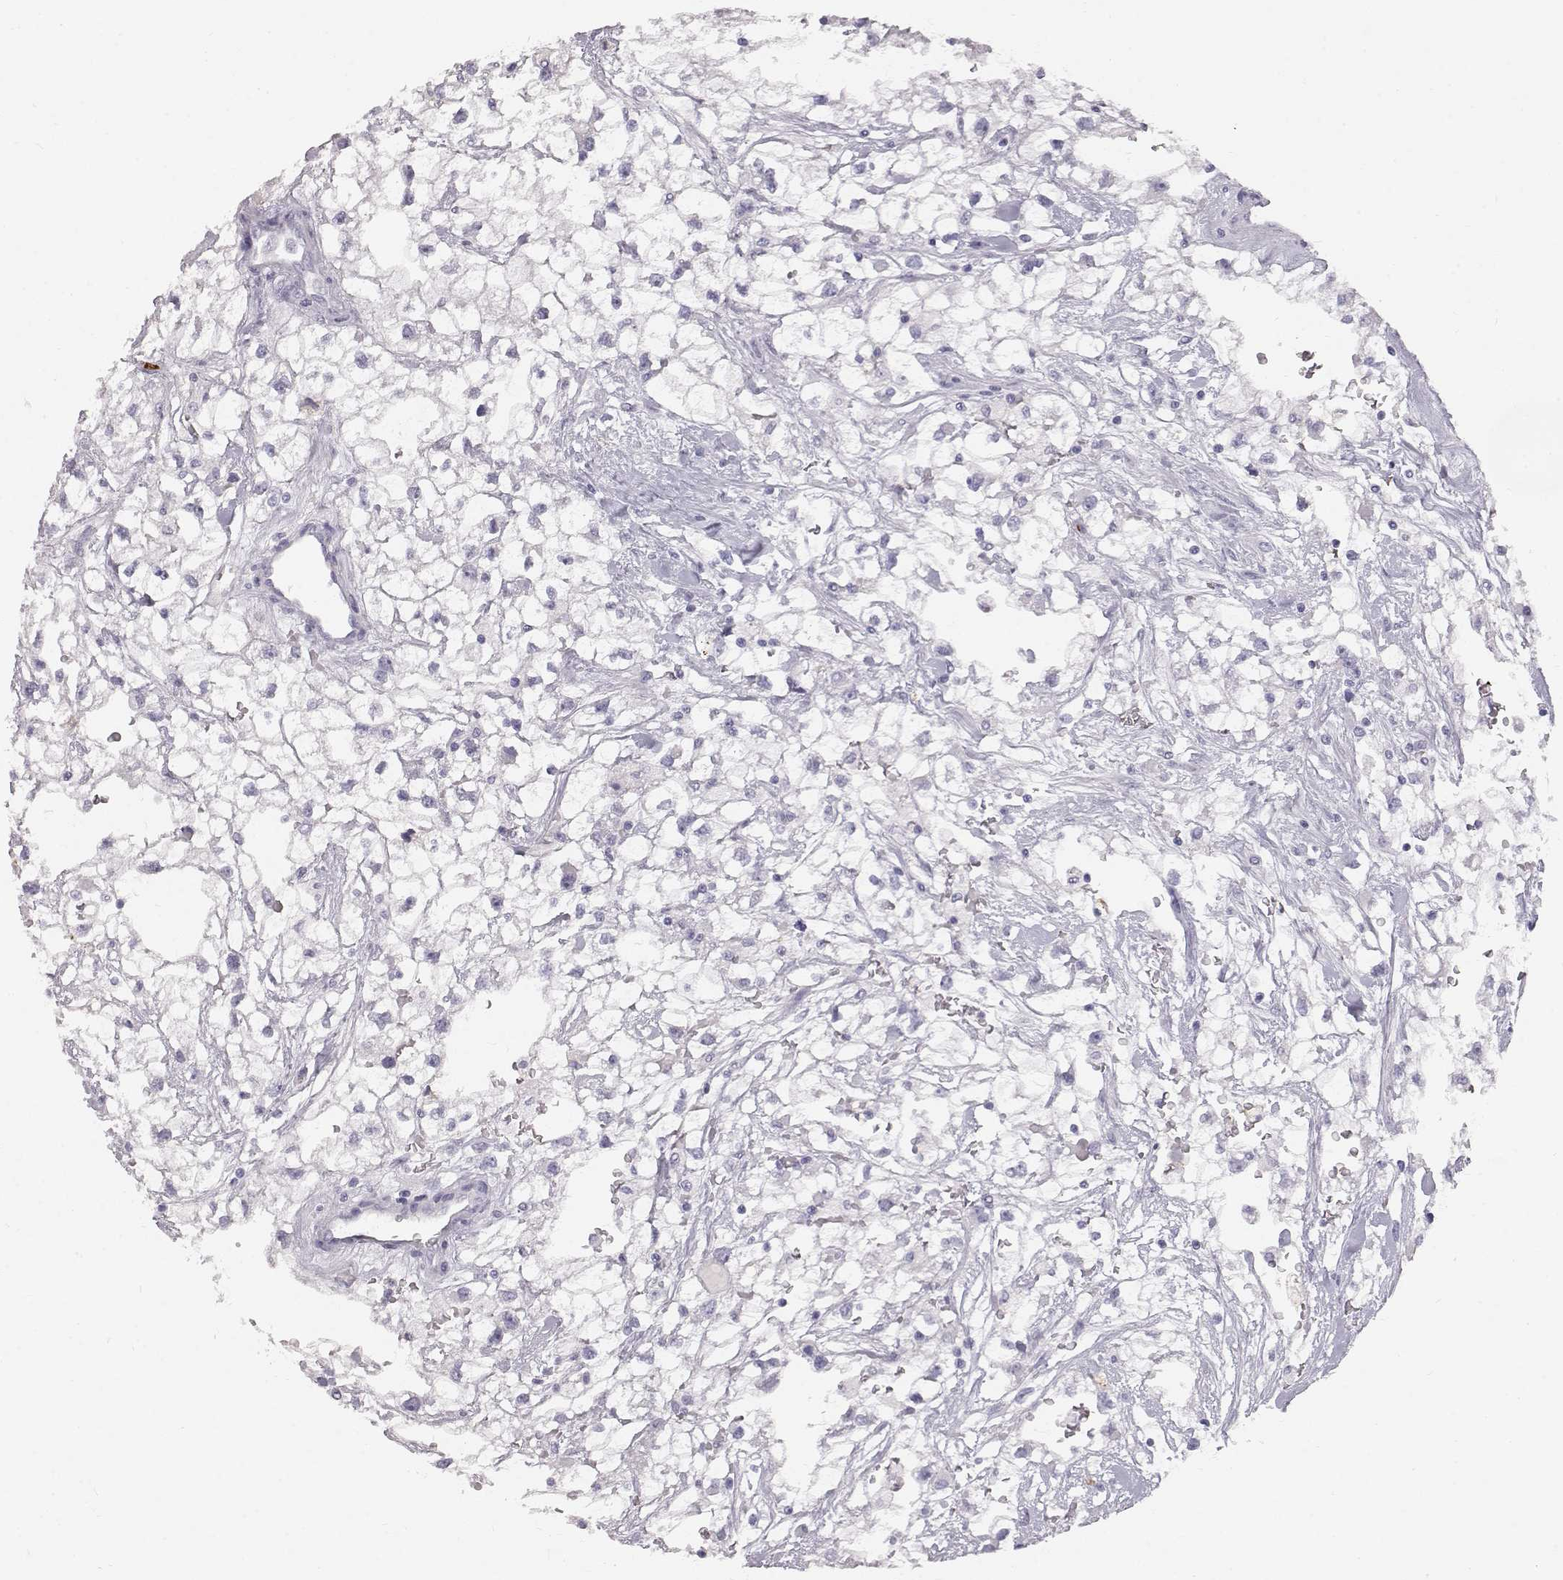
{"staining": {"intensity": "negative", "quantity": "none", "location": "none"}, "tissue": "renal cancer", "cell_type": "Tumor cells", "image_type": "cancer", "snomed": [{"axis": "morphology", "description": "Adenocarcinoma, NOS"}, {"axis": "topography", "description": "Kidney"}], "caption": "The immunohistochemistry (IHC) histopathology image has no significant expression in tumor cells of renal cancer tissue.", "gene": "KRTAP16-1", "patient": {"sex": "male", "age": 59}}